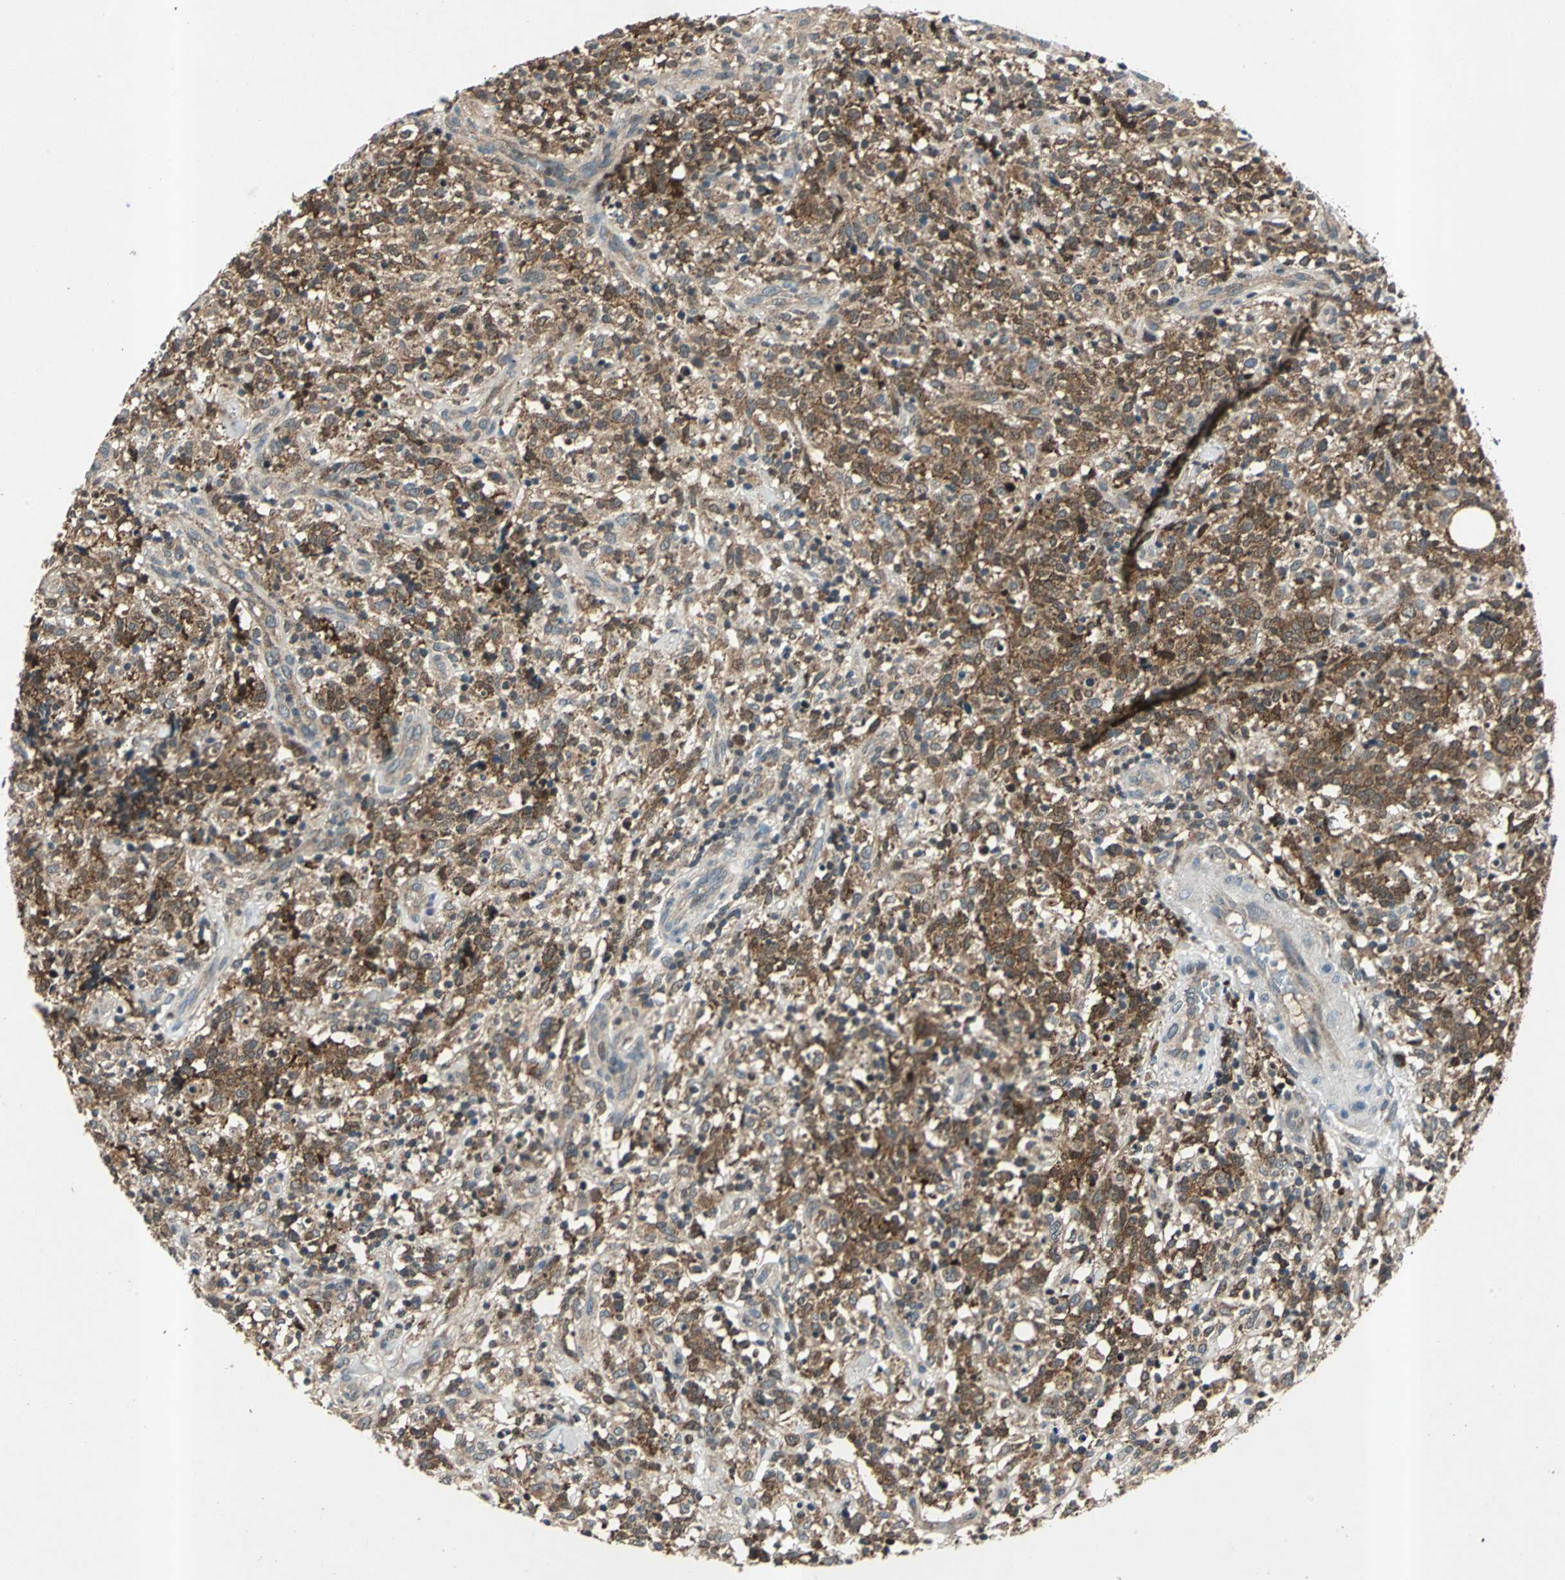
{"staining": {"intensity": "moderate", "quantity": ">75%", "location": "cytoplasmic/membranous"}, "tissue": "lymphoma", "cell_type": "Tumor cells", "image_type": "cancer", "snomed": [{"axis": "morphology", "description": "Malignant lymphoma, non-Hodgkin's type, High grade"}, {"axis": "topography", "description": "Lymph node"}], "caption": "The photomicrograph displays immunohistochemical staining of lymphoma. There is moderate cytoplasmic/membranous expression is identified in about >75% of tumor cells.", "gene": "AHSA1", "patient": {"sex": "female", "age": 73}}